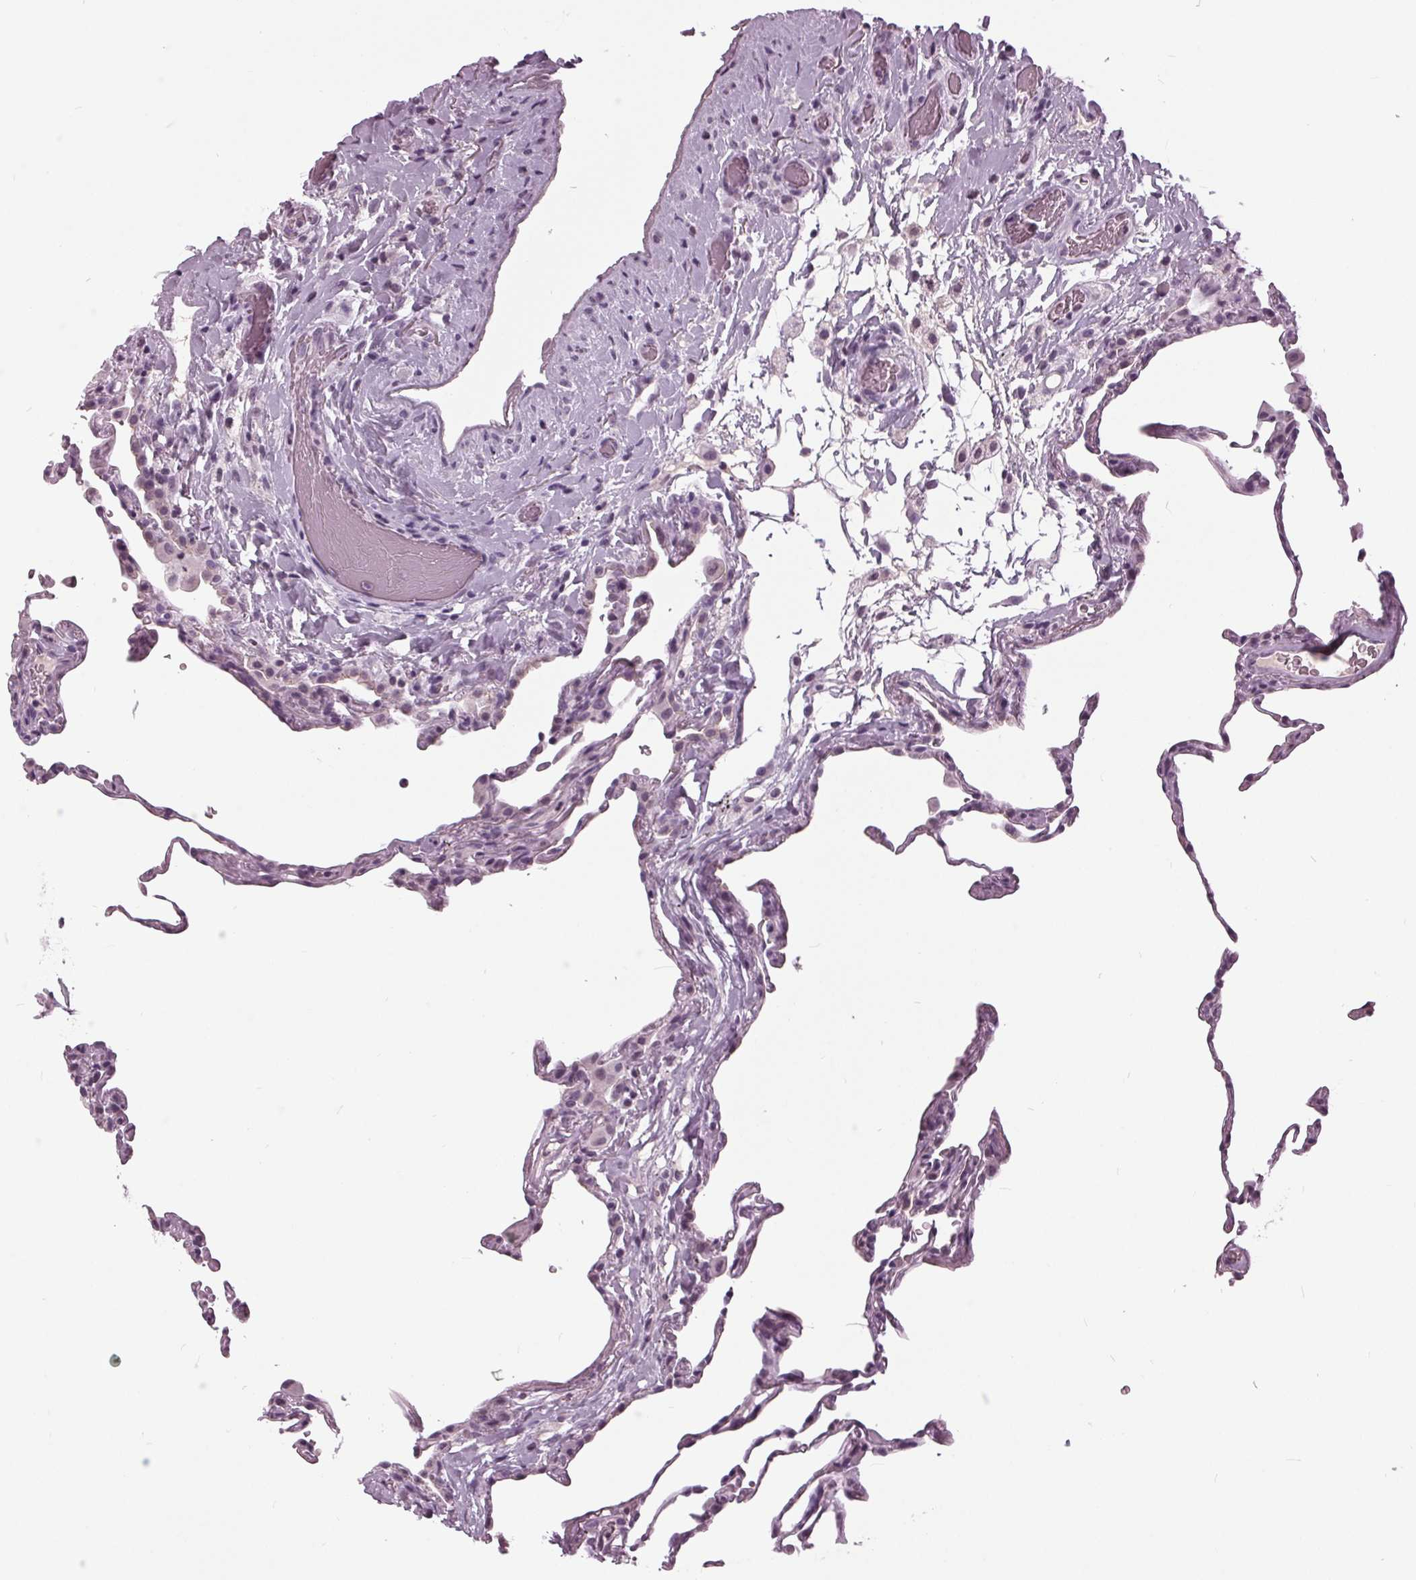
{"staining": {"intensity": "negative", "quantity": "none", "location": "none"}, "tissue": "lung", "cell_type": "Alveolar cells", "image_type": "normal", "snomed": [{"axis": "morphology", "description": "Normal tissue, NOS"}, {"axis": "topography", "description": "Lung"}], "caption": "Immunohistochemical staining of unremarkable lung reveals no significant positivity in alveolar cells. Nuclei are stained in blue.", "gene": "SLC9A4", "patient": {"sex": "female", "age": 57}}